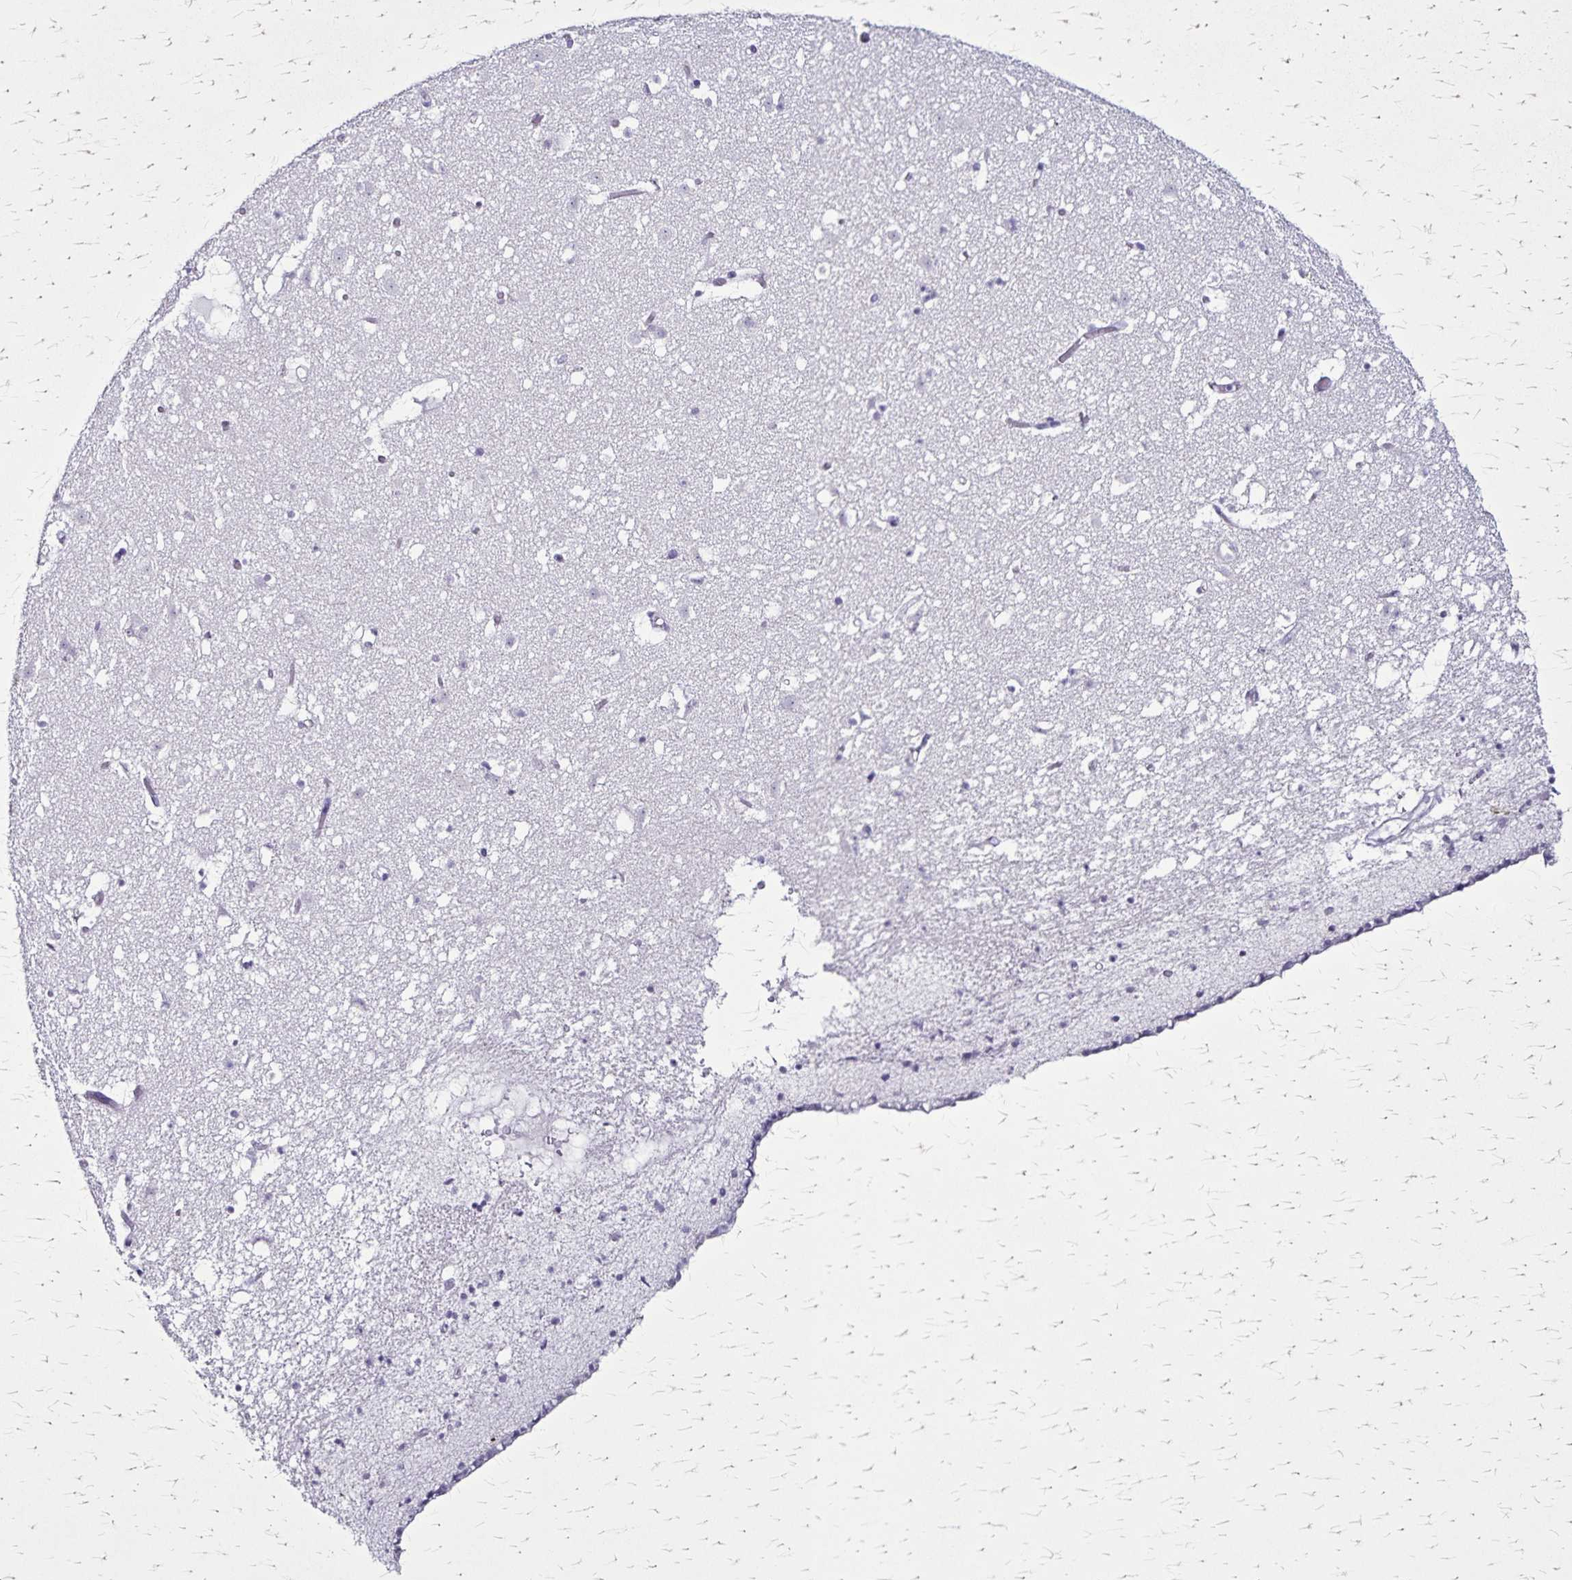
{"staining": {"intensity": "negative", "quantity": "none", "location": "none"}, "tissue": "caudate", "cell_type": "Glial cells", "image_type": "normal", "snomed": [{"axis": "morphology", "description": "Normal tissue, NOS"}, {"axis": "topography", "description": "Lateral ventricle wall"}], "caption": "This is an IHC histopathology image of normal human caudate. There is no expression in glial cells.", "gene": "KRT2", "patient": {"sex": "female", "age": 42}}